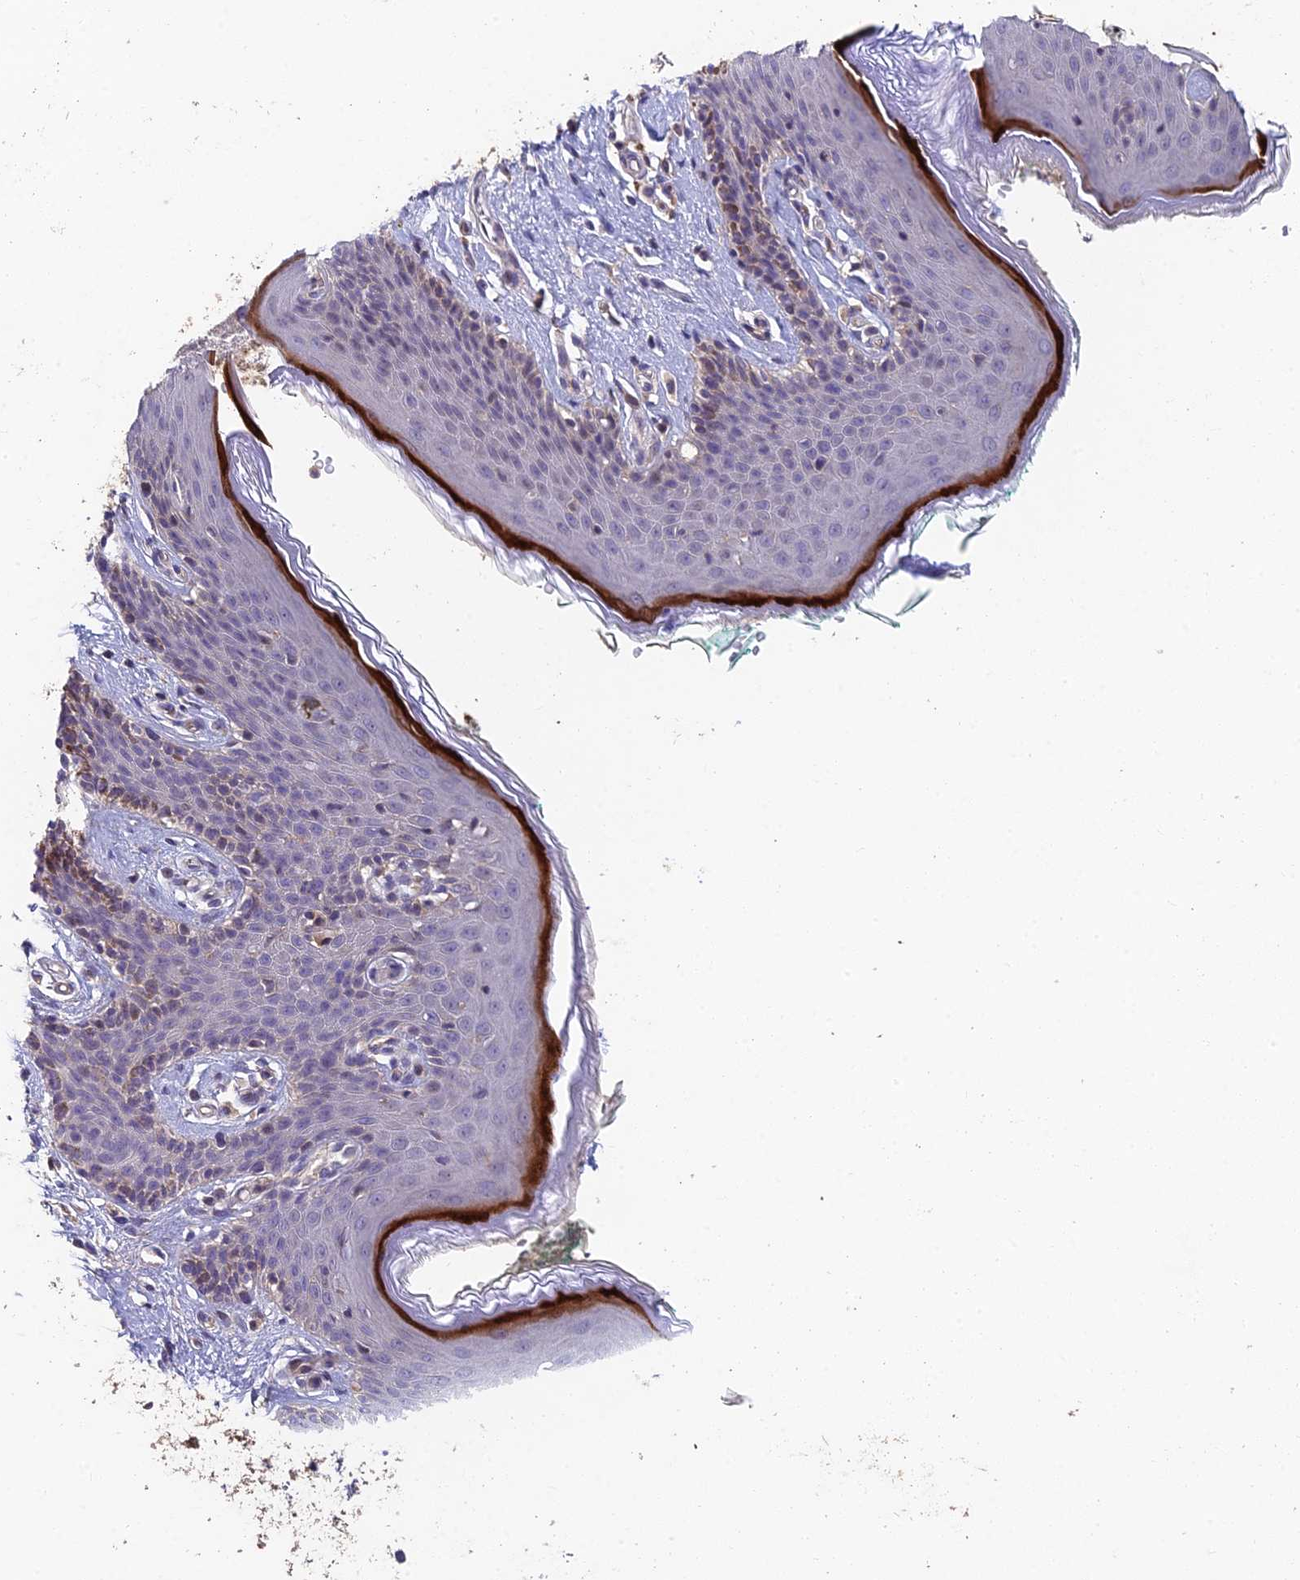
{"staining": {"intensity": "strong", "quantity": "<25%", "location": "cytoplasmic/membranous,nuclear"}, "tissue": "skin", "cell_type": "Epidermal cells", "image_type": "normal", "snomed": [{"axis": "morphology", "description": "Normal tissue, NOS"}, {"axis": "topography", "description": "Vulva"}], "caption": "Strong cytoplasmic/membranous,nuclear staining is appreciated in approximately <25% of epidermal cells in benign skin. (DAB (3,3'-diaminobenzidine) IHC, brown staining for protein, blue staining for nuclei).", "gene": "ADAMTS13", "patient": {"sex": "female", "age": 66}}